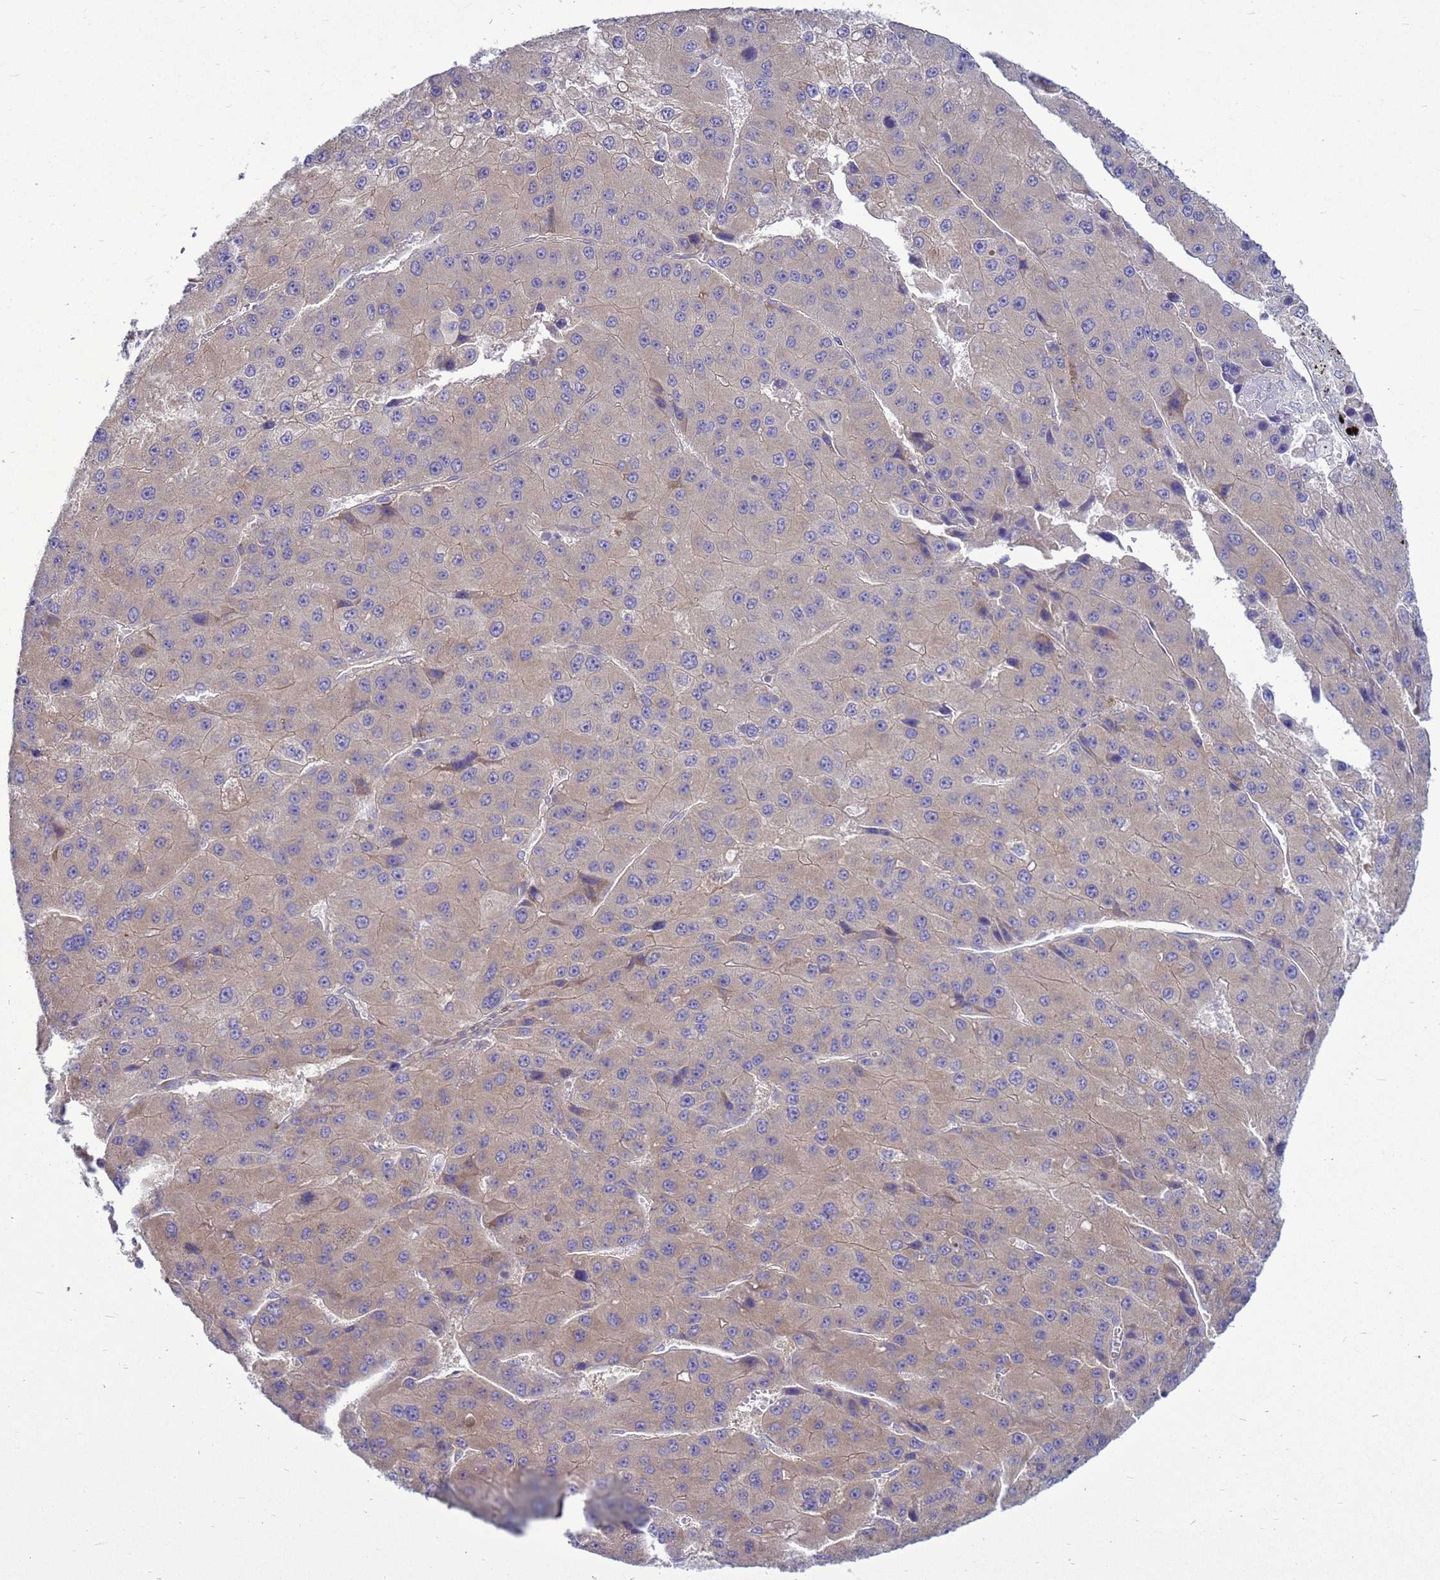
{"staining": {"intensity": "weak", "quantity": "25%-75%", "location": "cytoplasmic/membranous"}, "tissue": "liver cancer", "cell_type": "Tumor cells", "image_type": "cancer", "snomed": [{"axis": "morphology", "description": "Carcinoma, Hepatocellular, NOS"}, {"axis": "topography", "description": "Liver"}], "caption": "This is a histology image of immunohistochemistry (IHC) staining of hepatocellular carcinoma (liver), which shows weak positivity in the cytoplasmic/membranous of tumor cells.", "gene": "MON1B", "patient": {"sex": "female", "age": 73}}